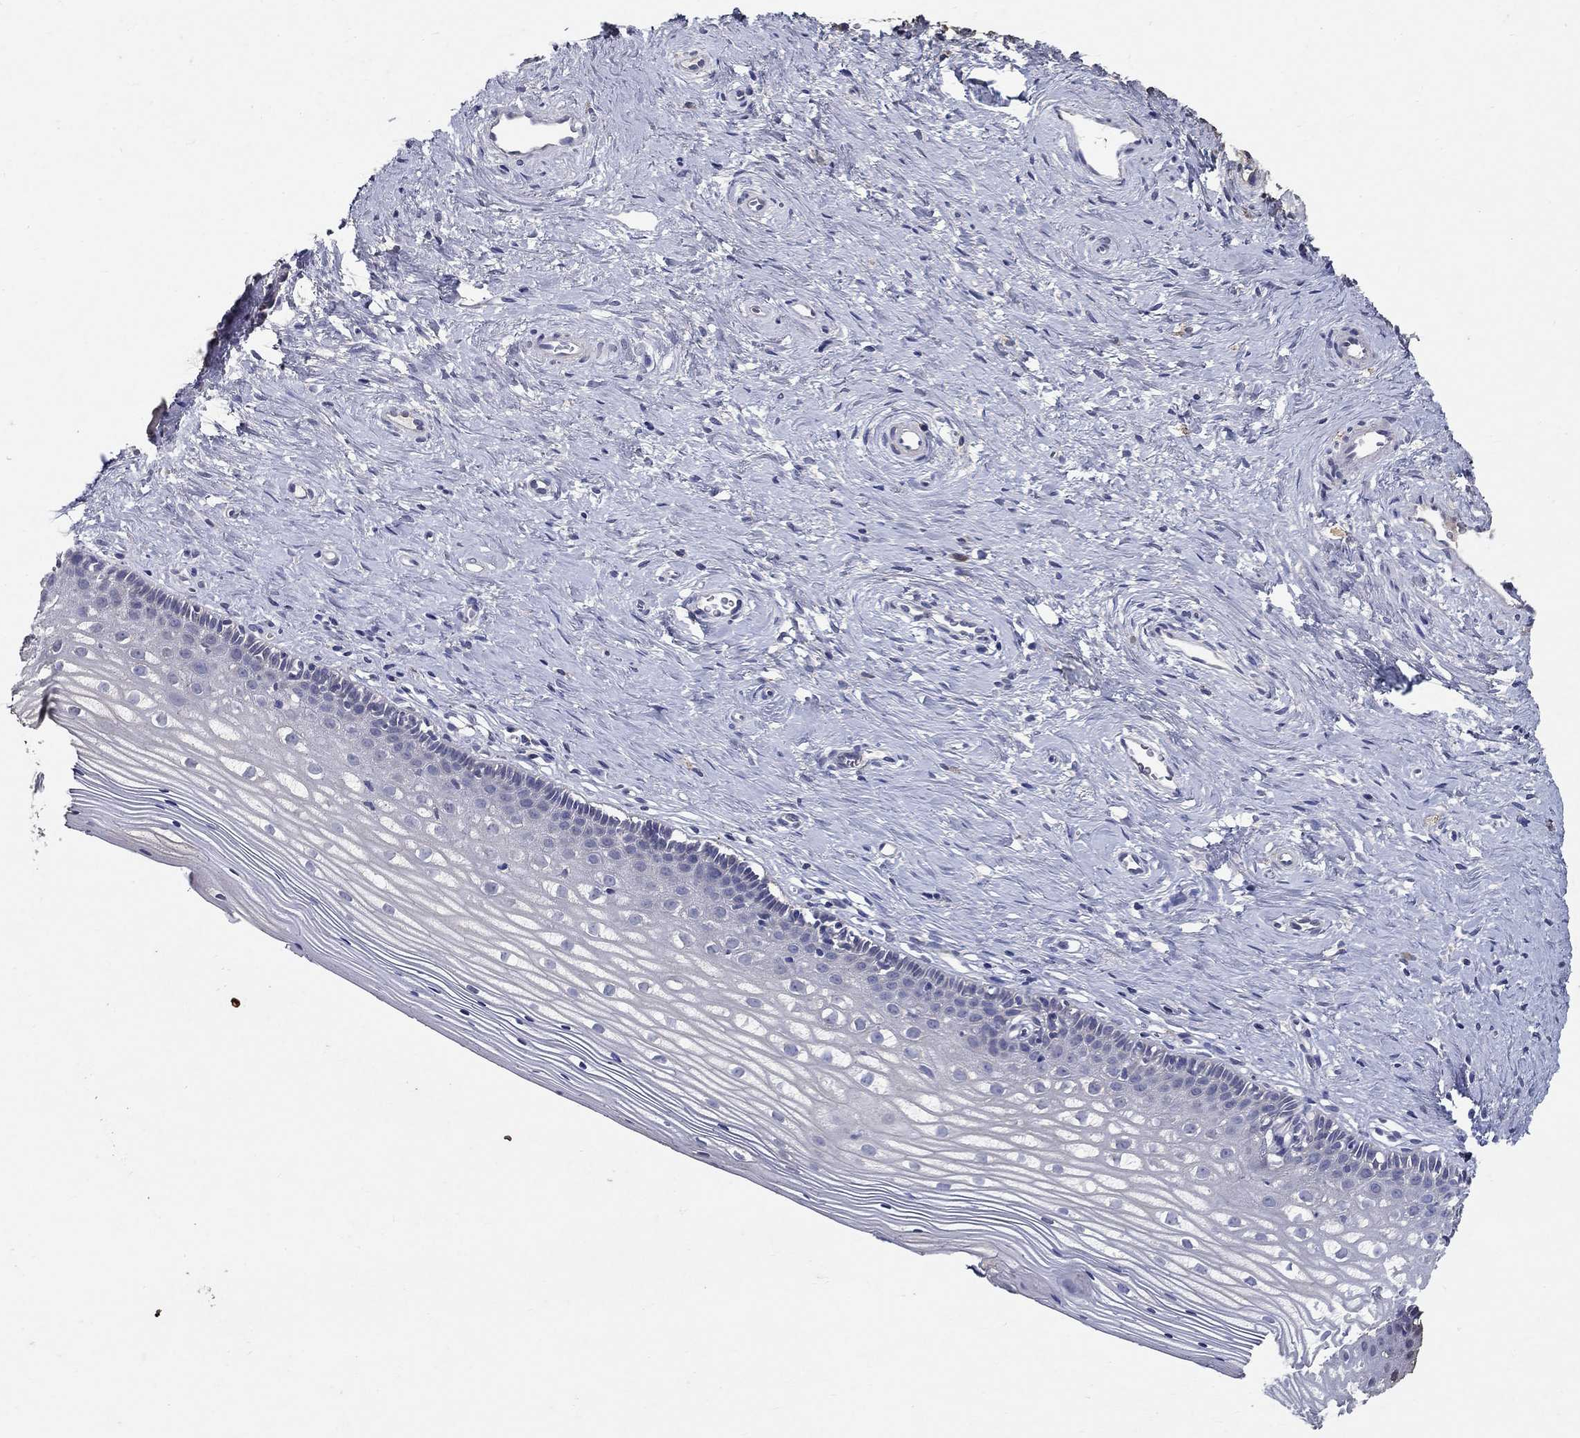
{"staining": {"intensity": "negative", "quantity": "none", "location": "none"}, "tissue": "cervix", "cell_type": "Glandular cells", "image_type": "normal", "snomed": [{"axis": "morphology", "description": "Normal tissue, NOS"}, {"axis": "topography", "description": "Cervix"}], "caption": "Immunohistochemistry image of benign cervix: human cervix stained with DAB (3,3'-diaminobenzidine) displays no significant protein staining in glandular cells. (DAB (3,3'-diaminobenzidine) immunohistochemistry (IHC) visualized using brightfield microscopy, high magnification).", "gene": "PROZ", "patient": {"sex": "female", "age": 40}}